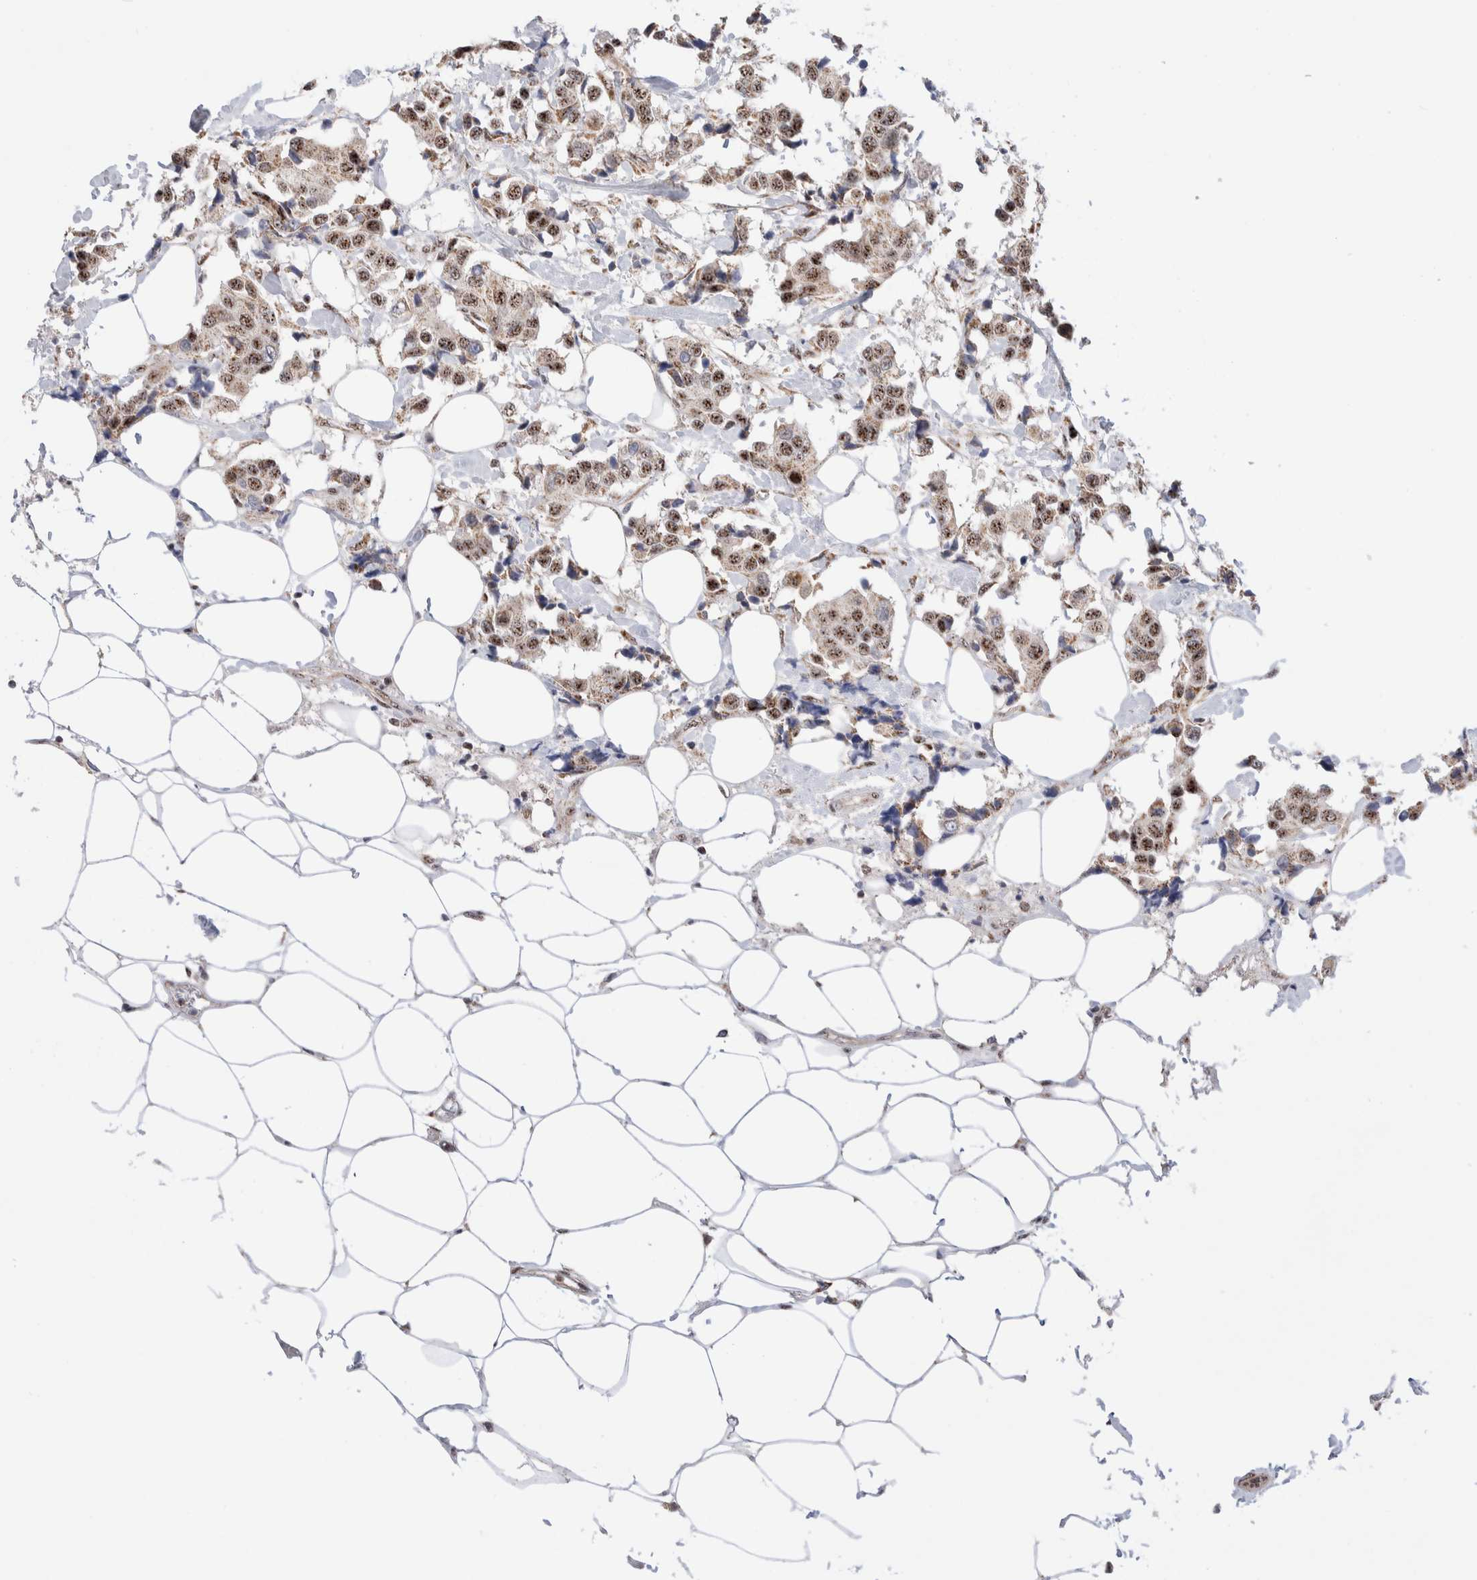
{"staining": {"intensity": "moderate", "quantity": ">75%", "location": "nuclear"}, "tissue": "breast cancer", "cell_type": "Tumor cells", "image_type": "cancer", "snomed": [{"axis": "morphology", "description": "Normal tissue, NOS"}, {"axis": "morphology", "description": "Duct carcinoma"}, {"axis": "topography", "description": "Breast"}], "caption": "There is medium levels of moderate nuclear staining in tumor cells of breast cancer, as demonstrated by immunohistochemical staining (brown color).", "gene": "ZNF695", "patient": {"sex": "female", "age": 39}}